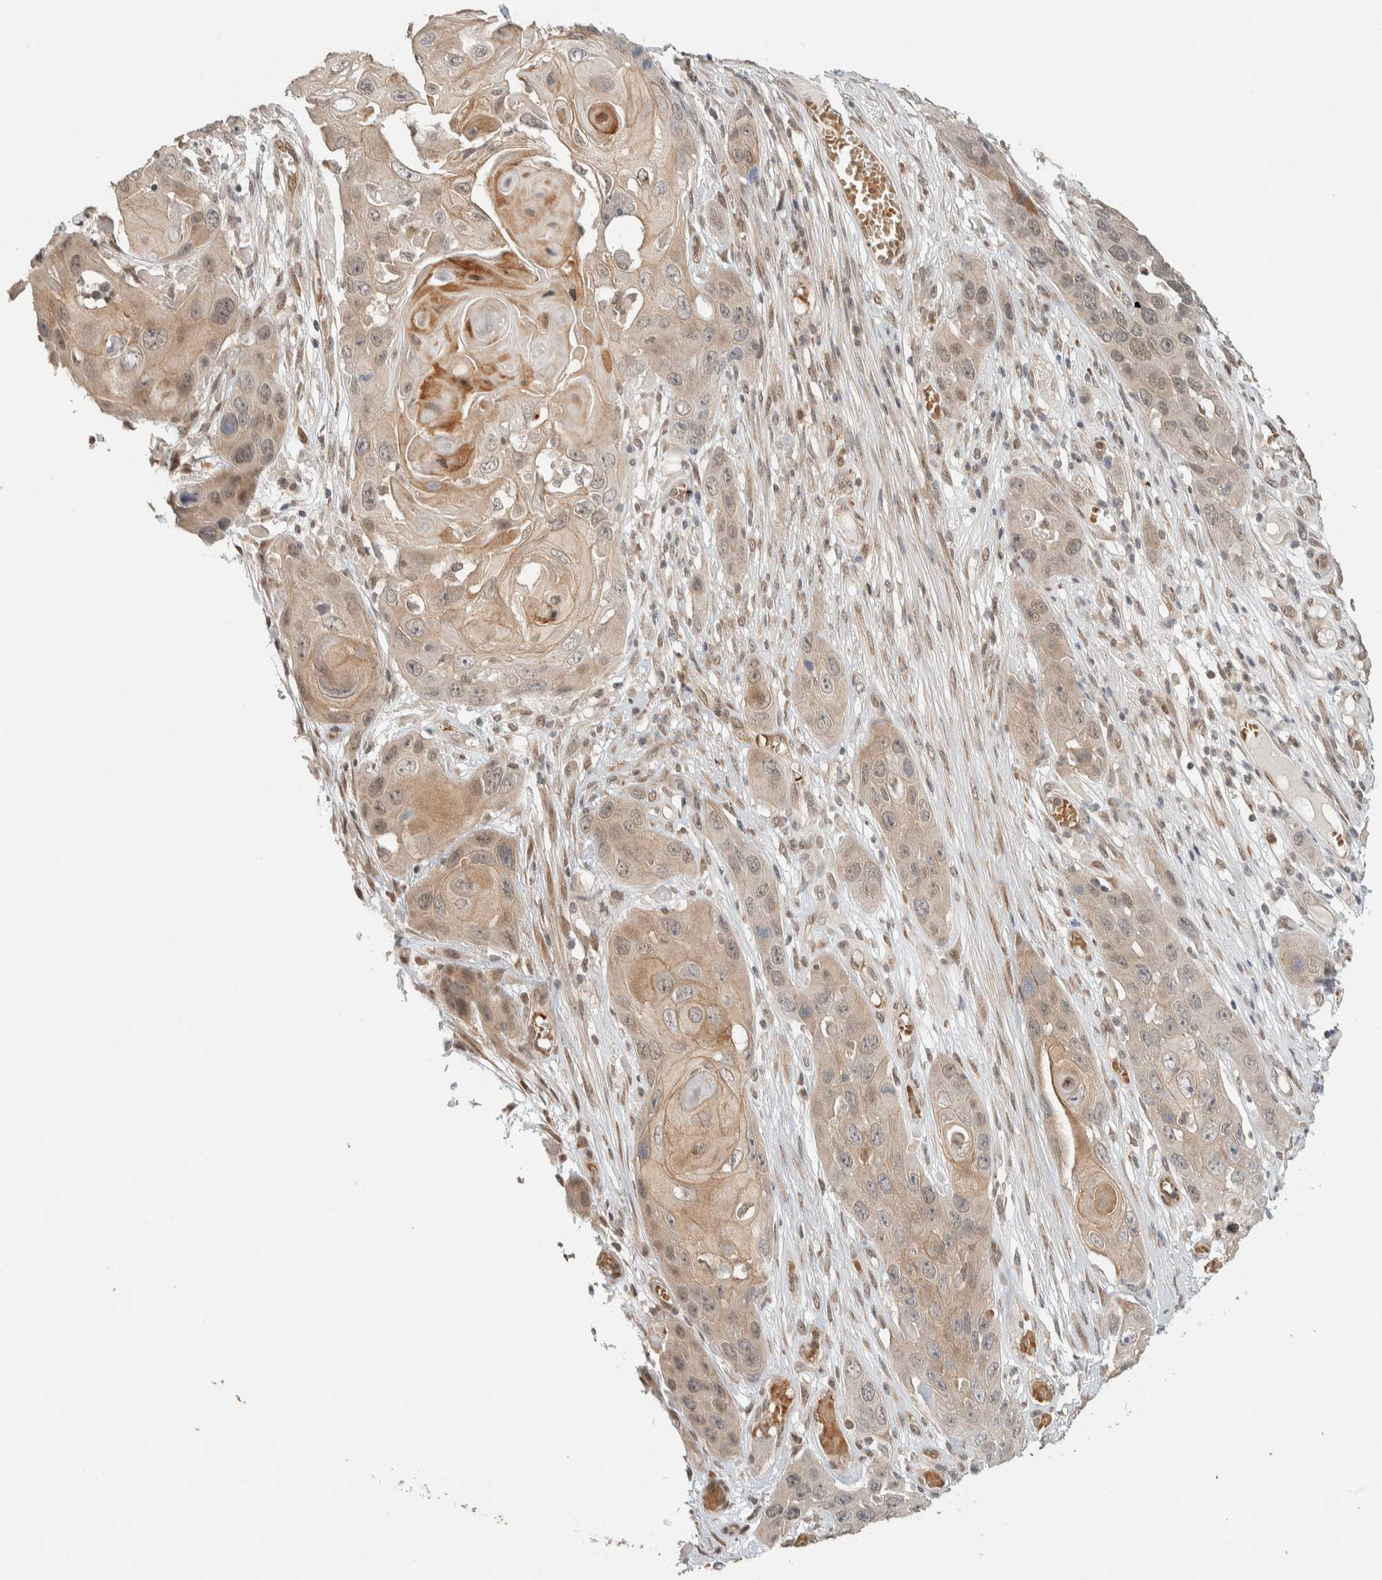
{"staining": {"intensity": "weak", "quantity": ">75%", "location": "cytoplasmic/membranous,nuclear"}, "tissue": "skin cancer", "cell_type": "Tumor cells", "image_type": "cancer", "snomed": [{"axis": "morphology", "description": "Squamous cell carcinoma, NOS"}, {"axis": "topography", "description": "Skin"}], "caption": "Tumor cells reveal weak cytoplasmic/membranous and nuclear expression in approximately >75% of cells in skin squamous cell carcinoma.", "gene": "ZBTB2", "patient": {"sex": "male", "age": 55}}